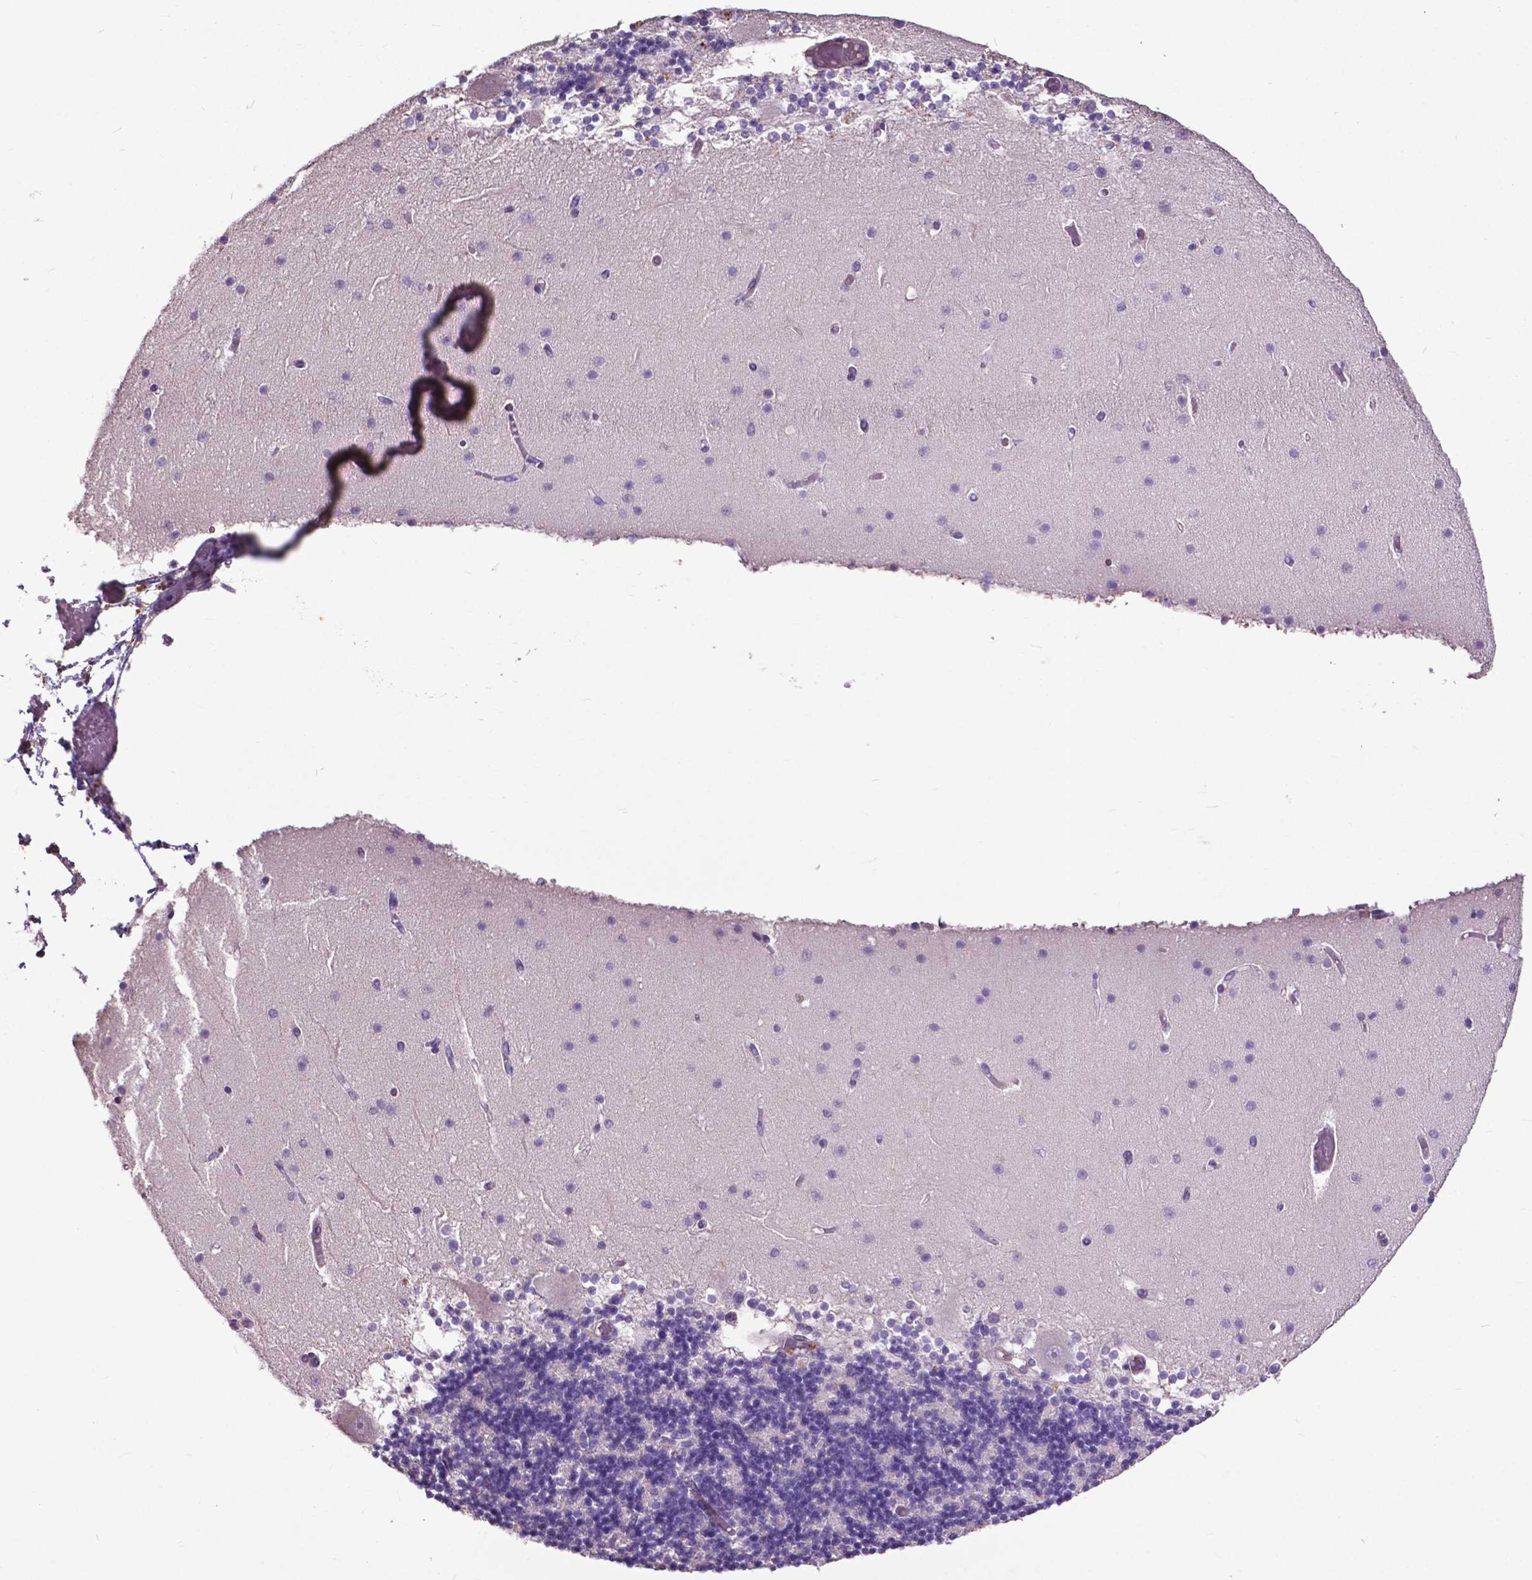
{"staining": {"intensity": "negative", "quantity": "none", "location": "none"}, "tissue": "cerebellum", "cell_type": "Cells in granular layer", "image_type": "normal", "snomed": [{"axis": "morphology", "description": "Normal tissue, NOS"}, {"axis": "topography", "description": "Cerebellum"}], "caption": "Cells in granular layer show no significant protein staining in normal cerebellum. (IHC, brightfield microscopy, high magnification).", "gene": "PDLIM1", "patient": {"sex": "female", "age": 28}}